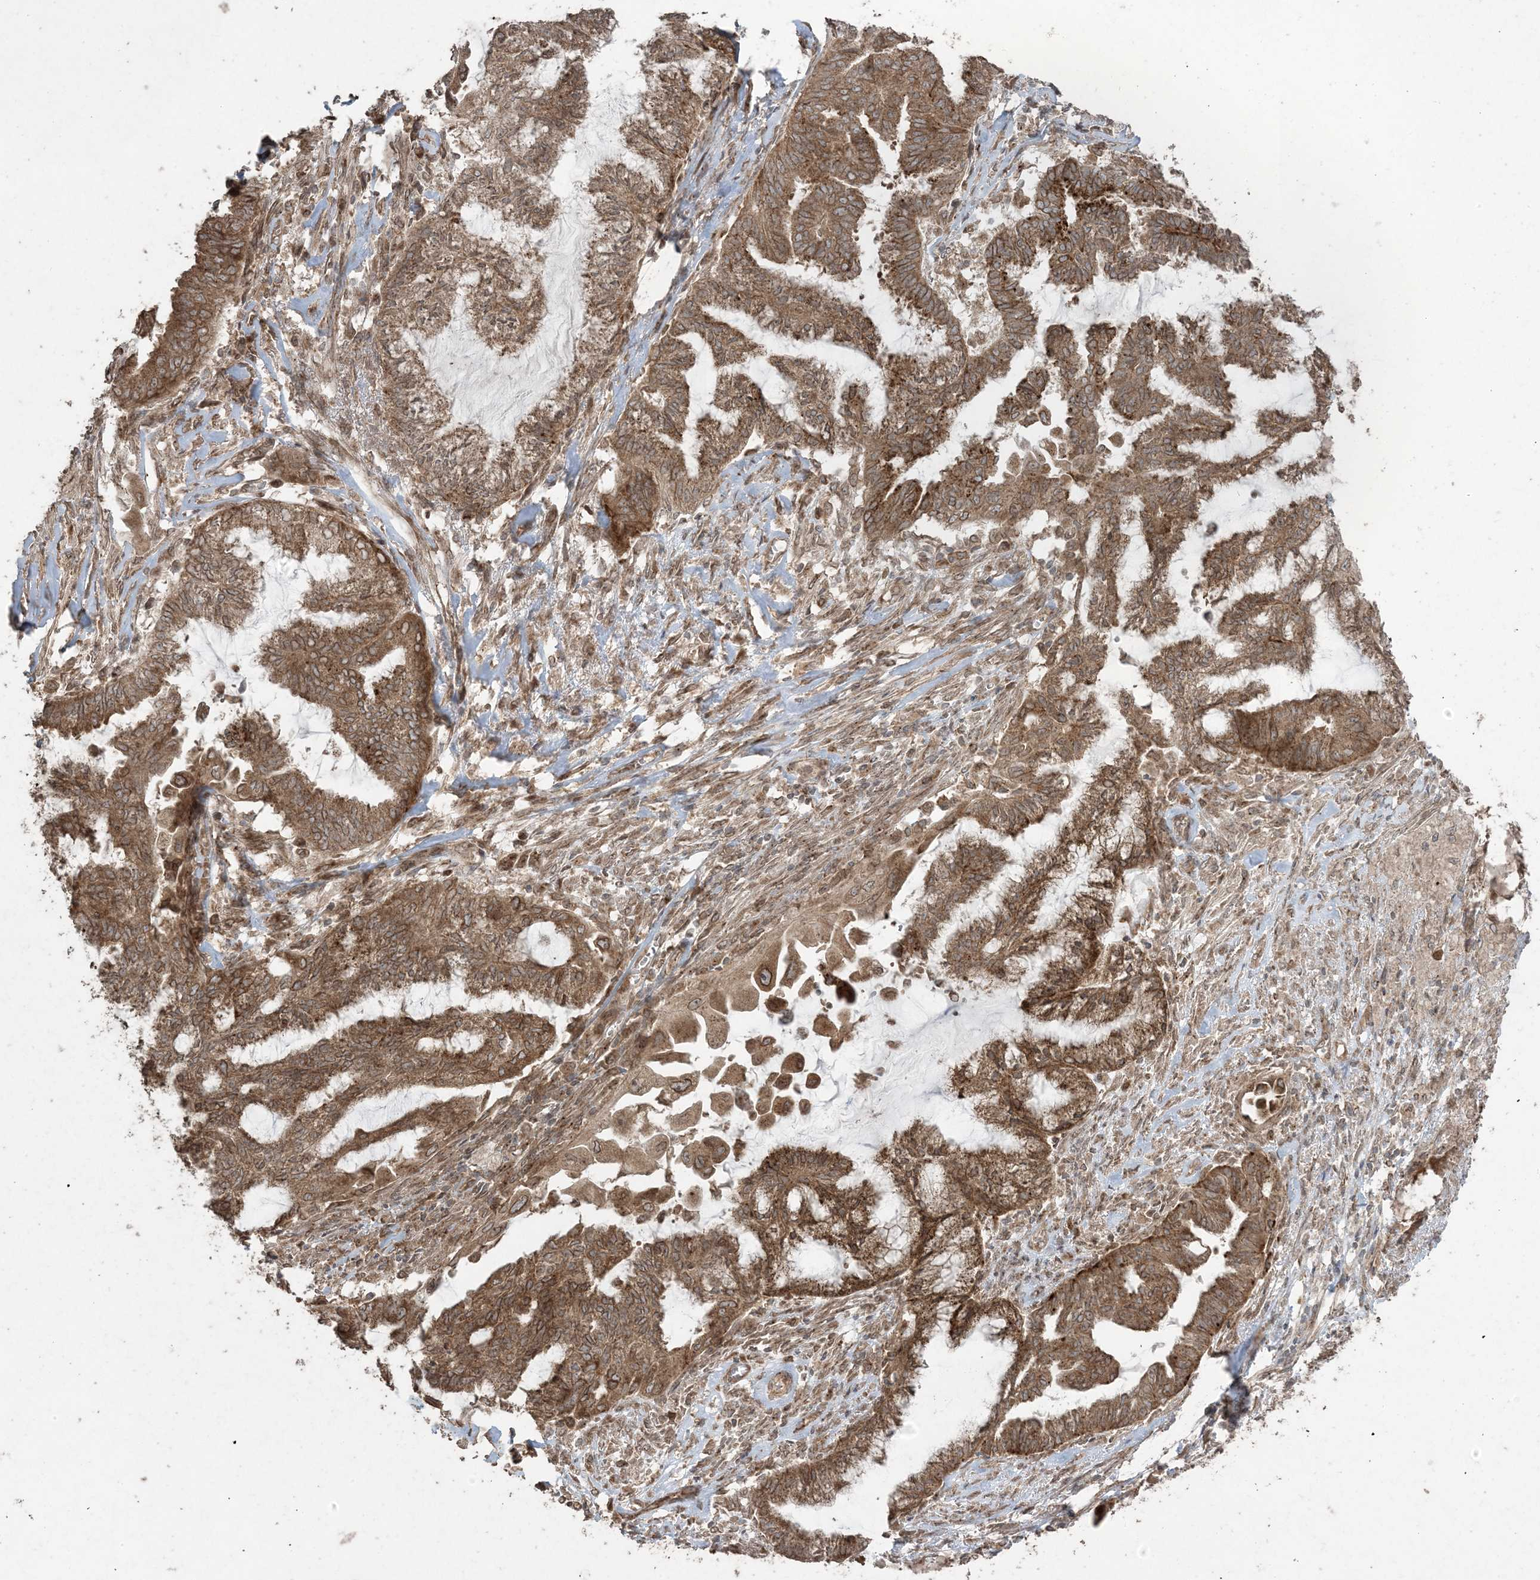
{"staining": {"intensity": "moderate", "quantity": ">75%", "location": "cytoplasmic/membranous"}, "tissue": "endometrial cancer", "cell_type": "Tumor cells", "image_type": "cancer", "snomed": [{"axis": "morphology", "description": "Adenocarcinoma, NOS"}, {"axis": "topography", "description": "Endometrium"}], "caption": "This histopathology image demonstrates IHC staining of endometrial cancer (adenocarcinoma), with medium moderate cytoplasmic/membranous staining in approximately >75% of tumor cells.", "gene": "DDX19B", "patient": {"sex": "female", "age": 86}}